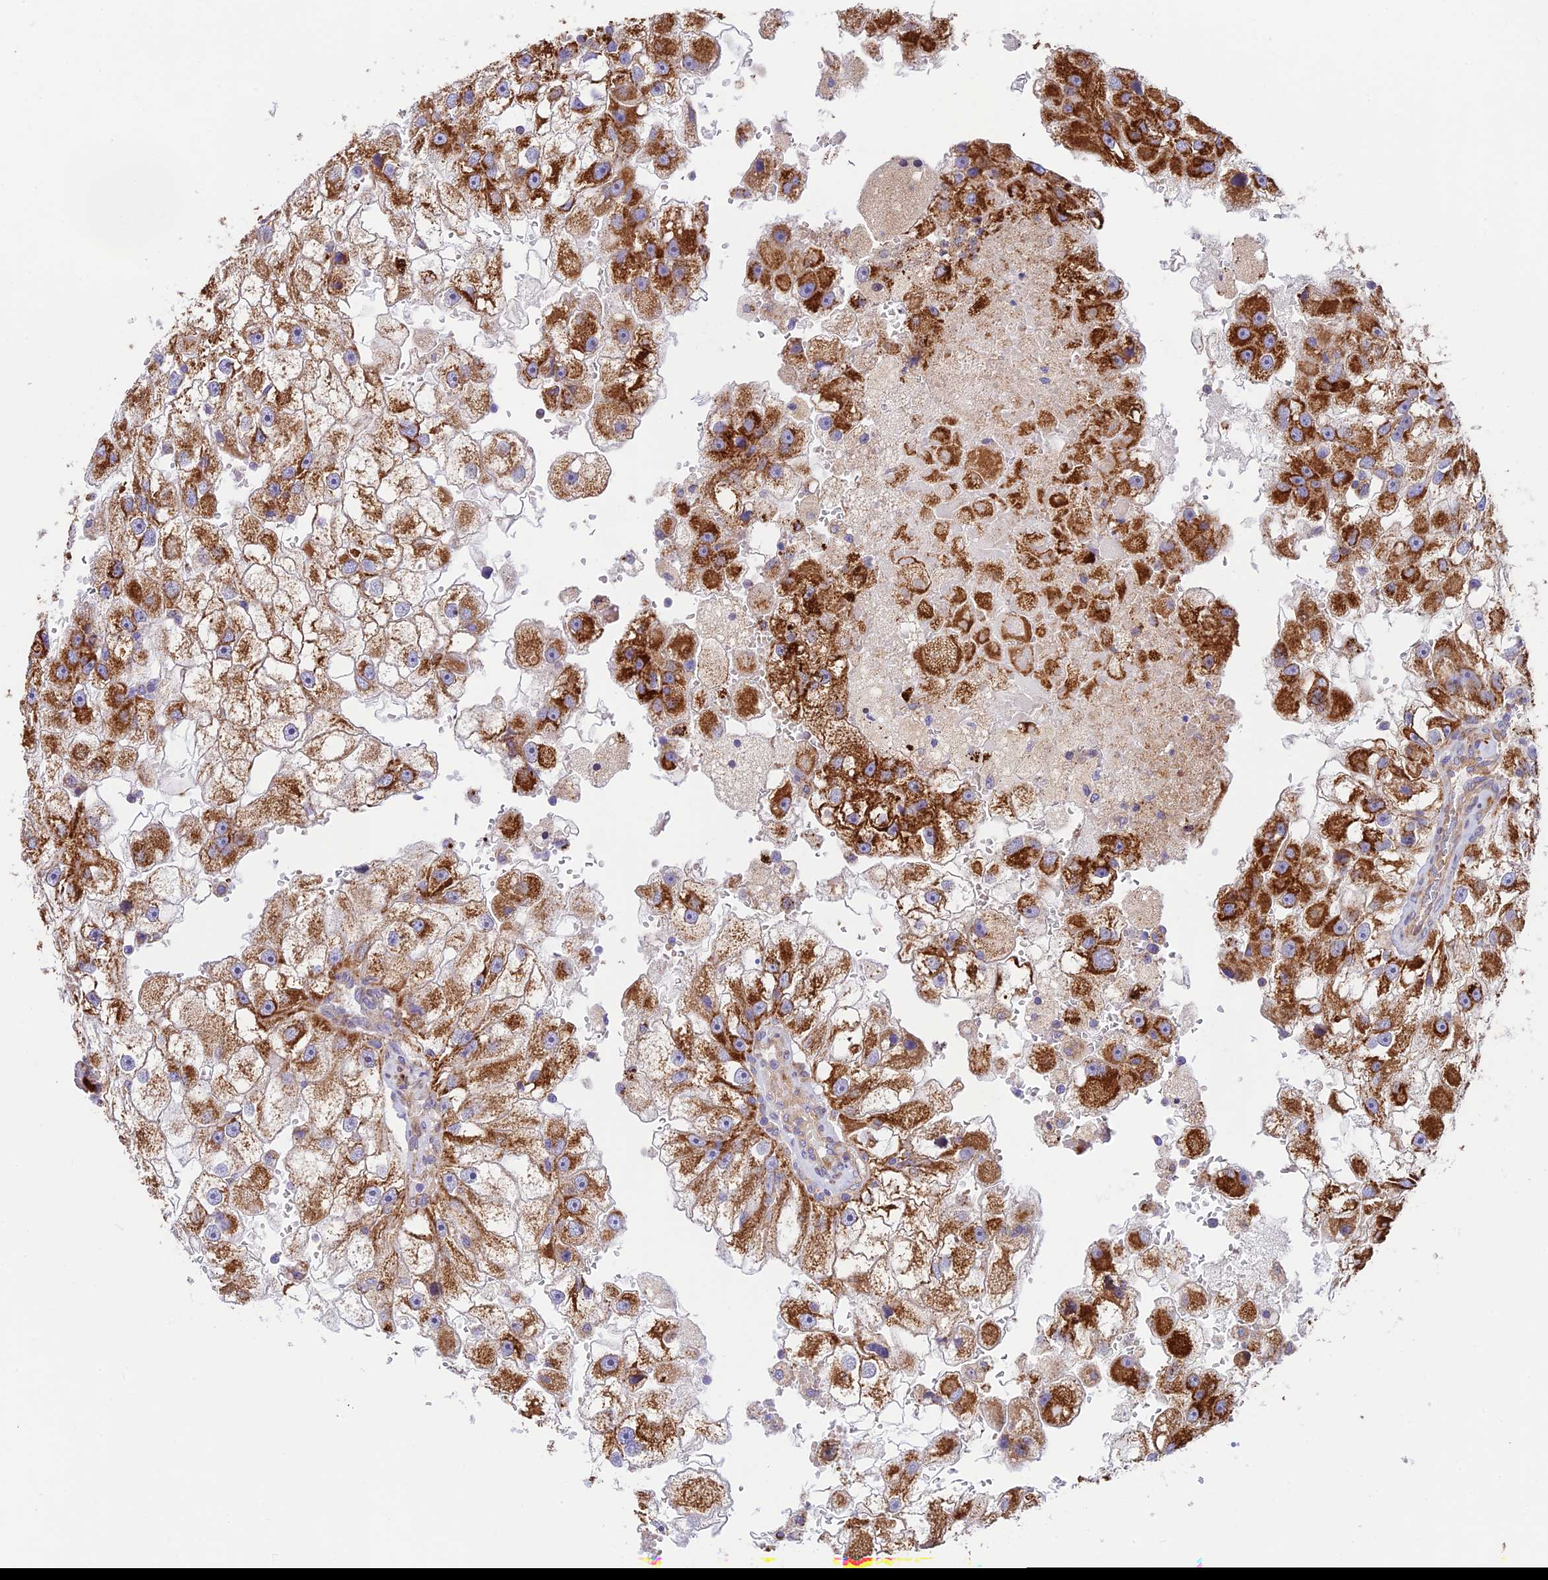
{"staining": {"intensity": "strong", "quantity": ">75%", "location": "cytoplasmic/membranous"}, "tissue": "renal cancer", "cell_type": "Tumor cells", "image_type": "cancer", "snomed": [{"axis": "morphology", "description": "Adenocarcinoma, NOS"}, {"axis": "topography", "description": "Kidney"}], "caption": "Immunohistochemical staining of human renal cancer (adenocarcinoma) demonstrates high levels of strong cytoplasmic/membranous protein staining in about >75% of tumor cells.", "gene": "VPS13C", "patient": {"sex": "male", "age": 63}}